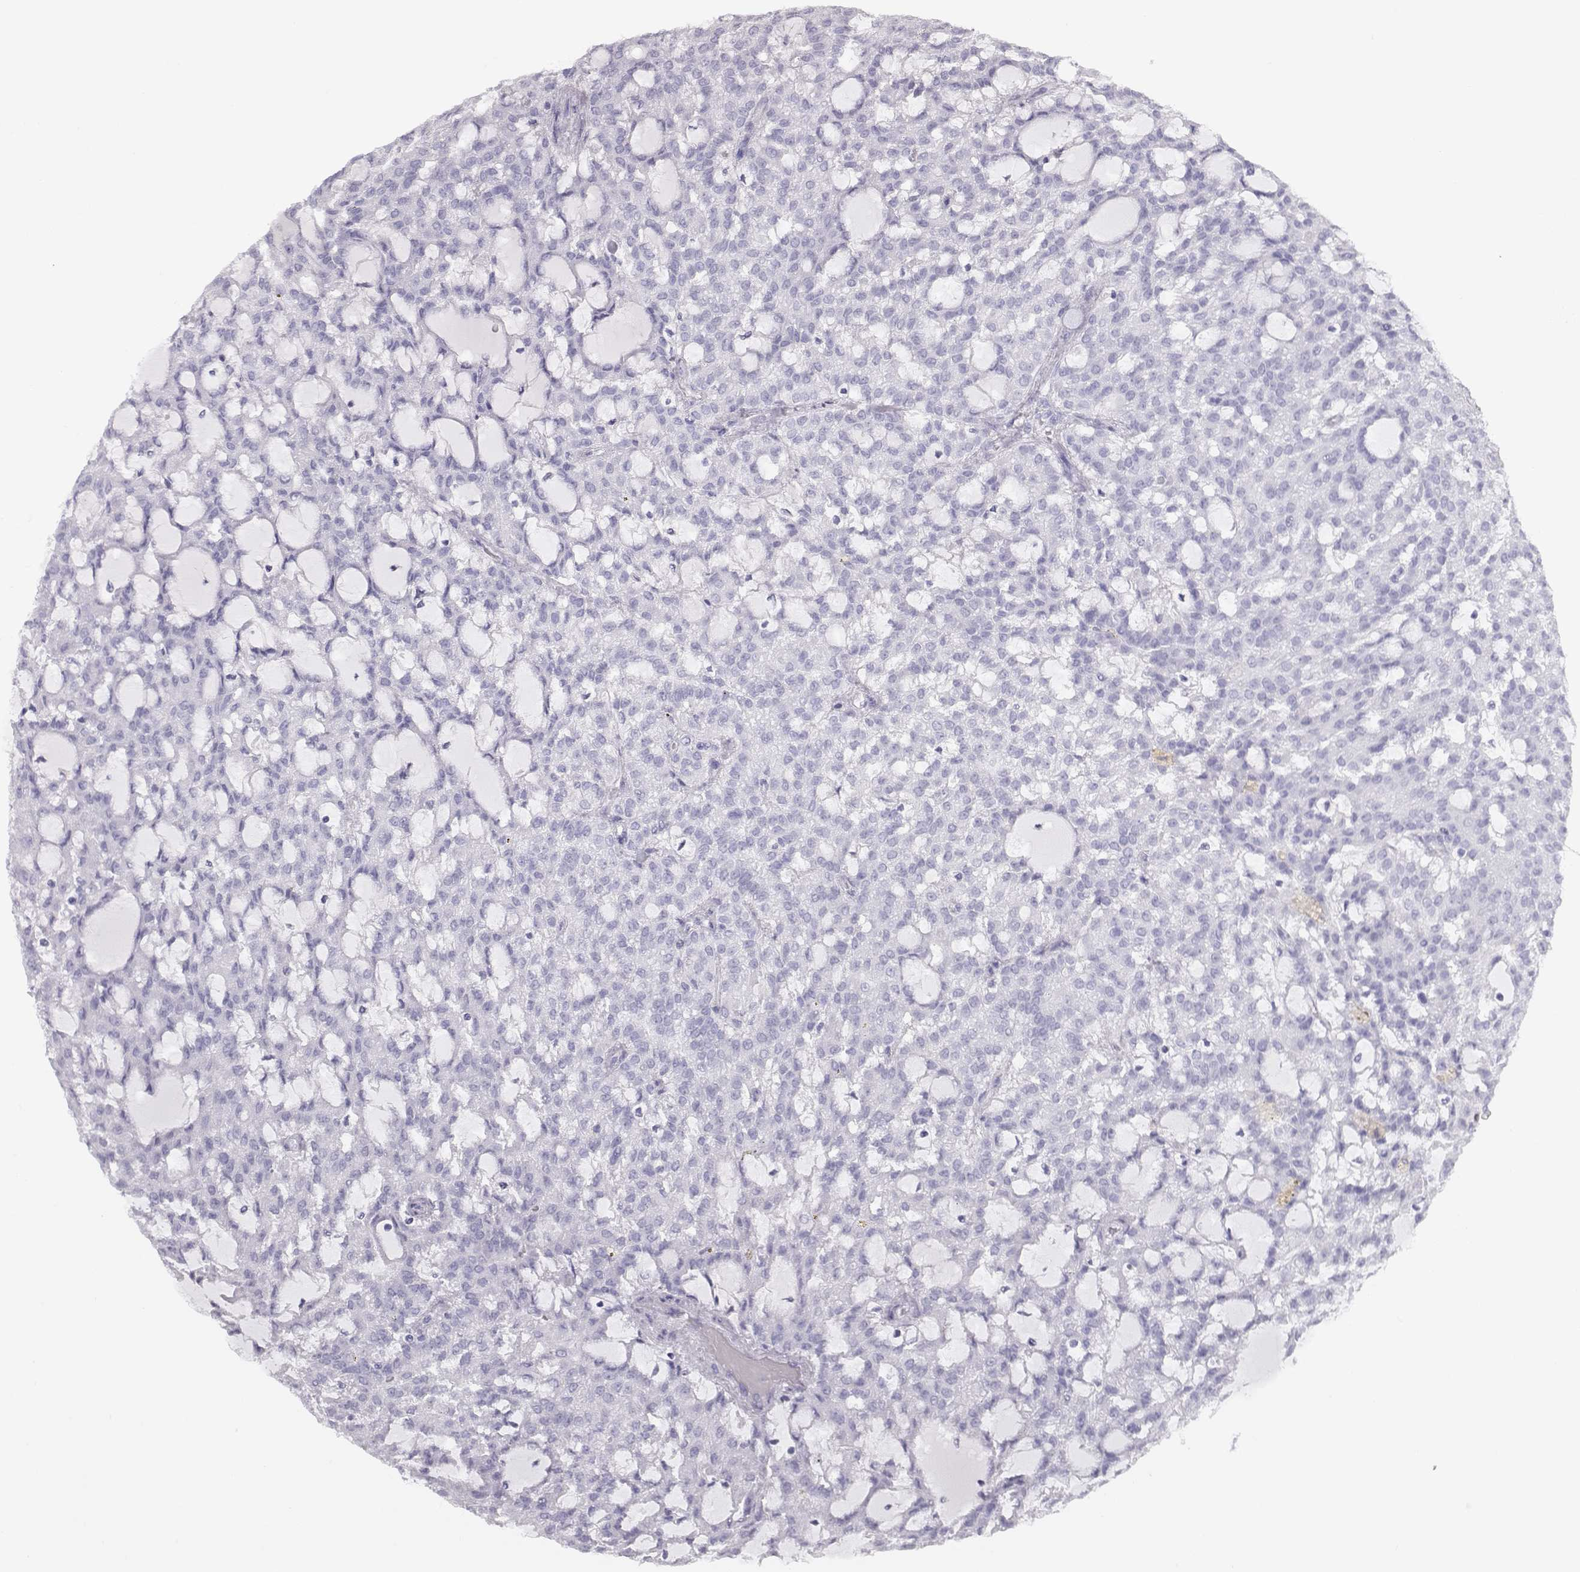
{"staining": {"intensity": "negative", "quantity": "none", "location": "none"}, "tissue": "renal cancer", "cell_type": "Tumor cells", "image_type": "cancer", "snomed": [{"axis": "morphology", "description": "Adenocarcinoma, NOS"}, {"axis": "topography", "description": "Kidney"}], "caption": "There is no significant positivity in tumor cells of renal cancer.", "gene": "MIP", "patient": {"sex": "male", "age": 63}}